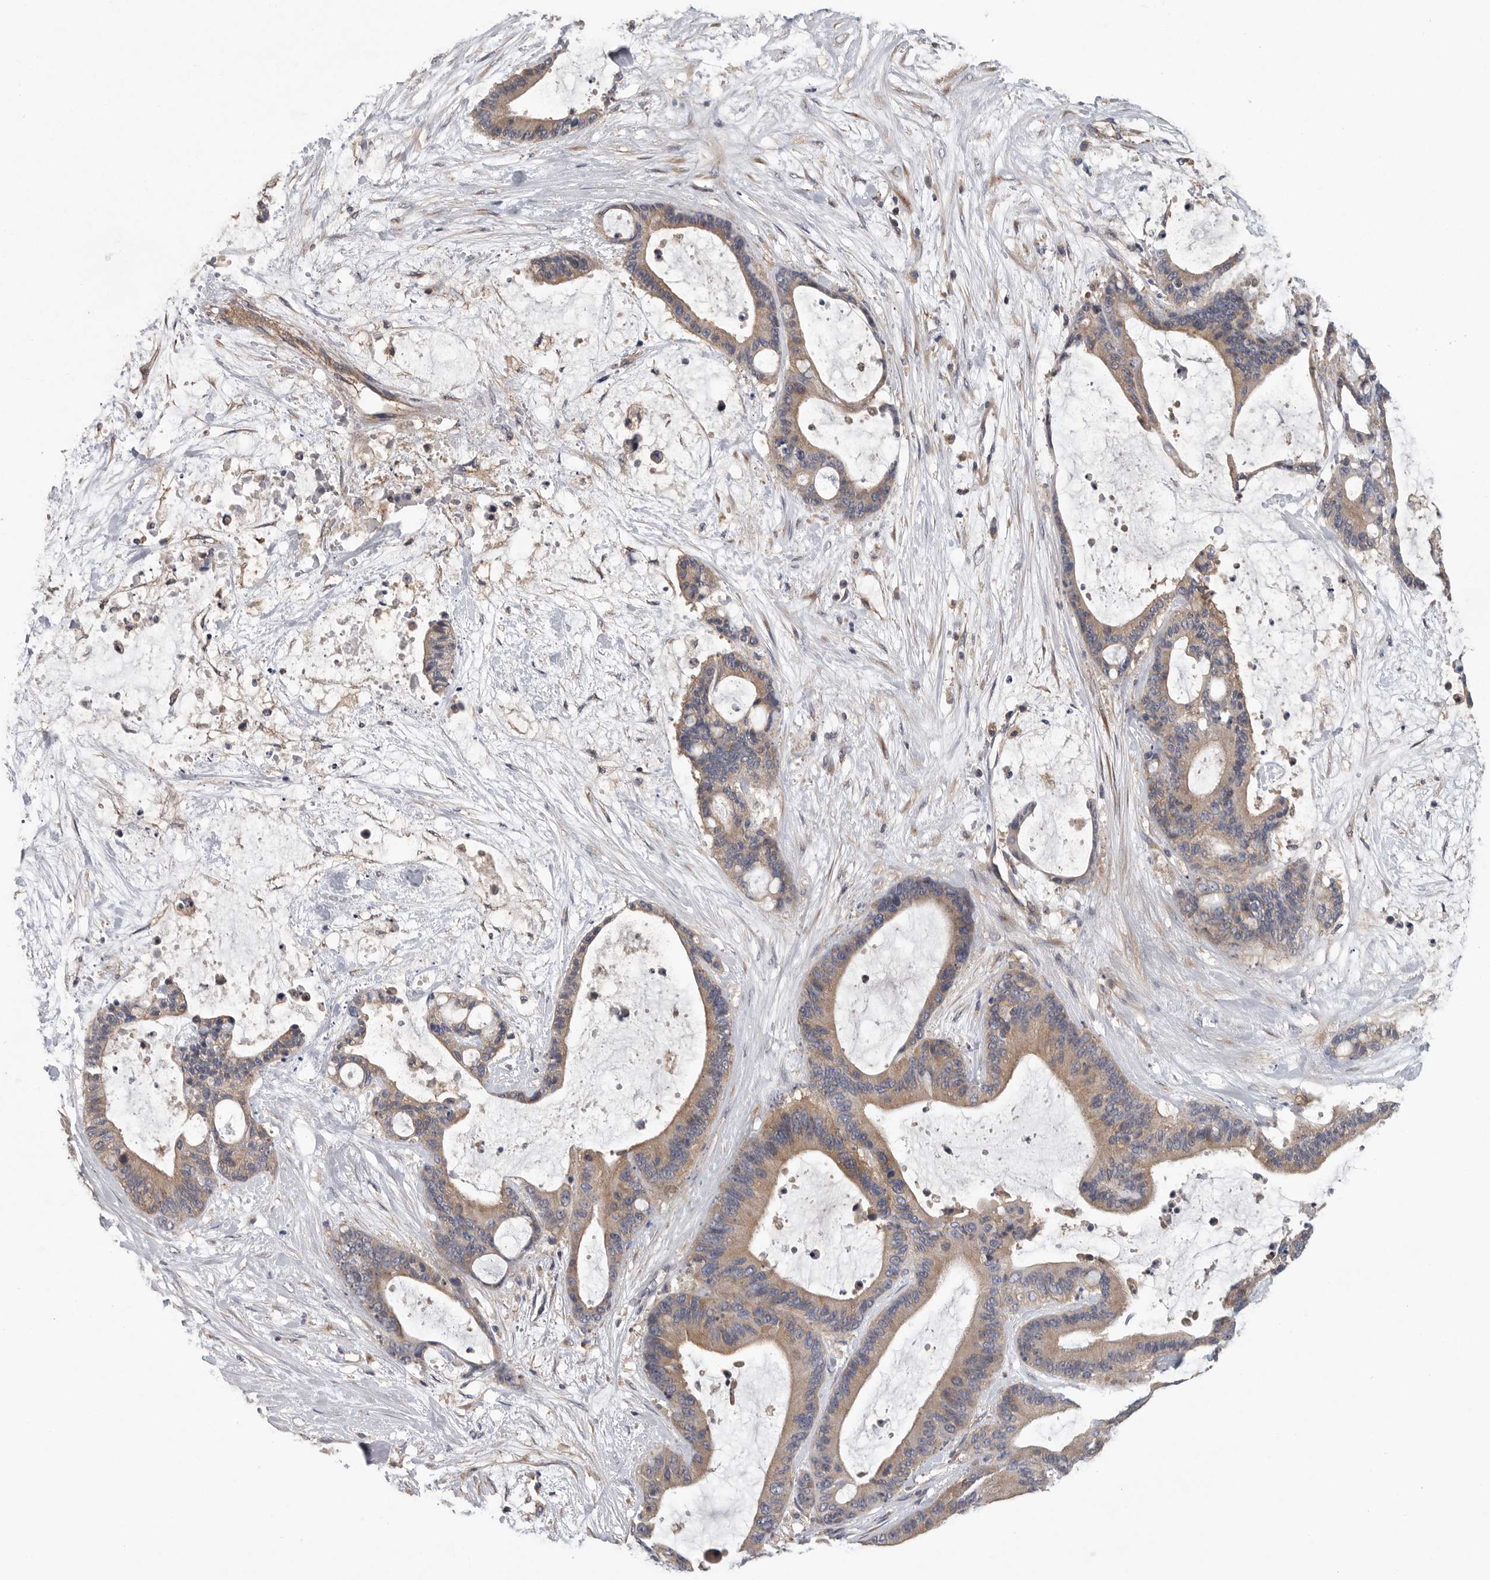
{"staining": {"intensity": "moderate", "quantity": ">75%", "location": "cytoplasmic/membranous"}, "tissue": "liver cancer", "cell_type": "Tumor cells", "image_type": "cancer", "snomed": [{"axis": "morphology", "description": "Cholangiocarcinoma"}, {"axis": "topography", "description": "Liver"}], "caption": "A brown stain shows moderate cytoplasmic/membranous positivity of a protein in liver cancer tumor cells. The staining is performed using DAB (3,3'-diaminobenzidine) brown chromogen to label protein expression. The nuclei are counter-stained blue using hematoxylin.", "gene": "OXR1", "patient": {"sex": "female", "age": 73}}